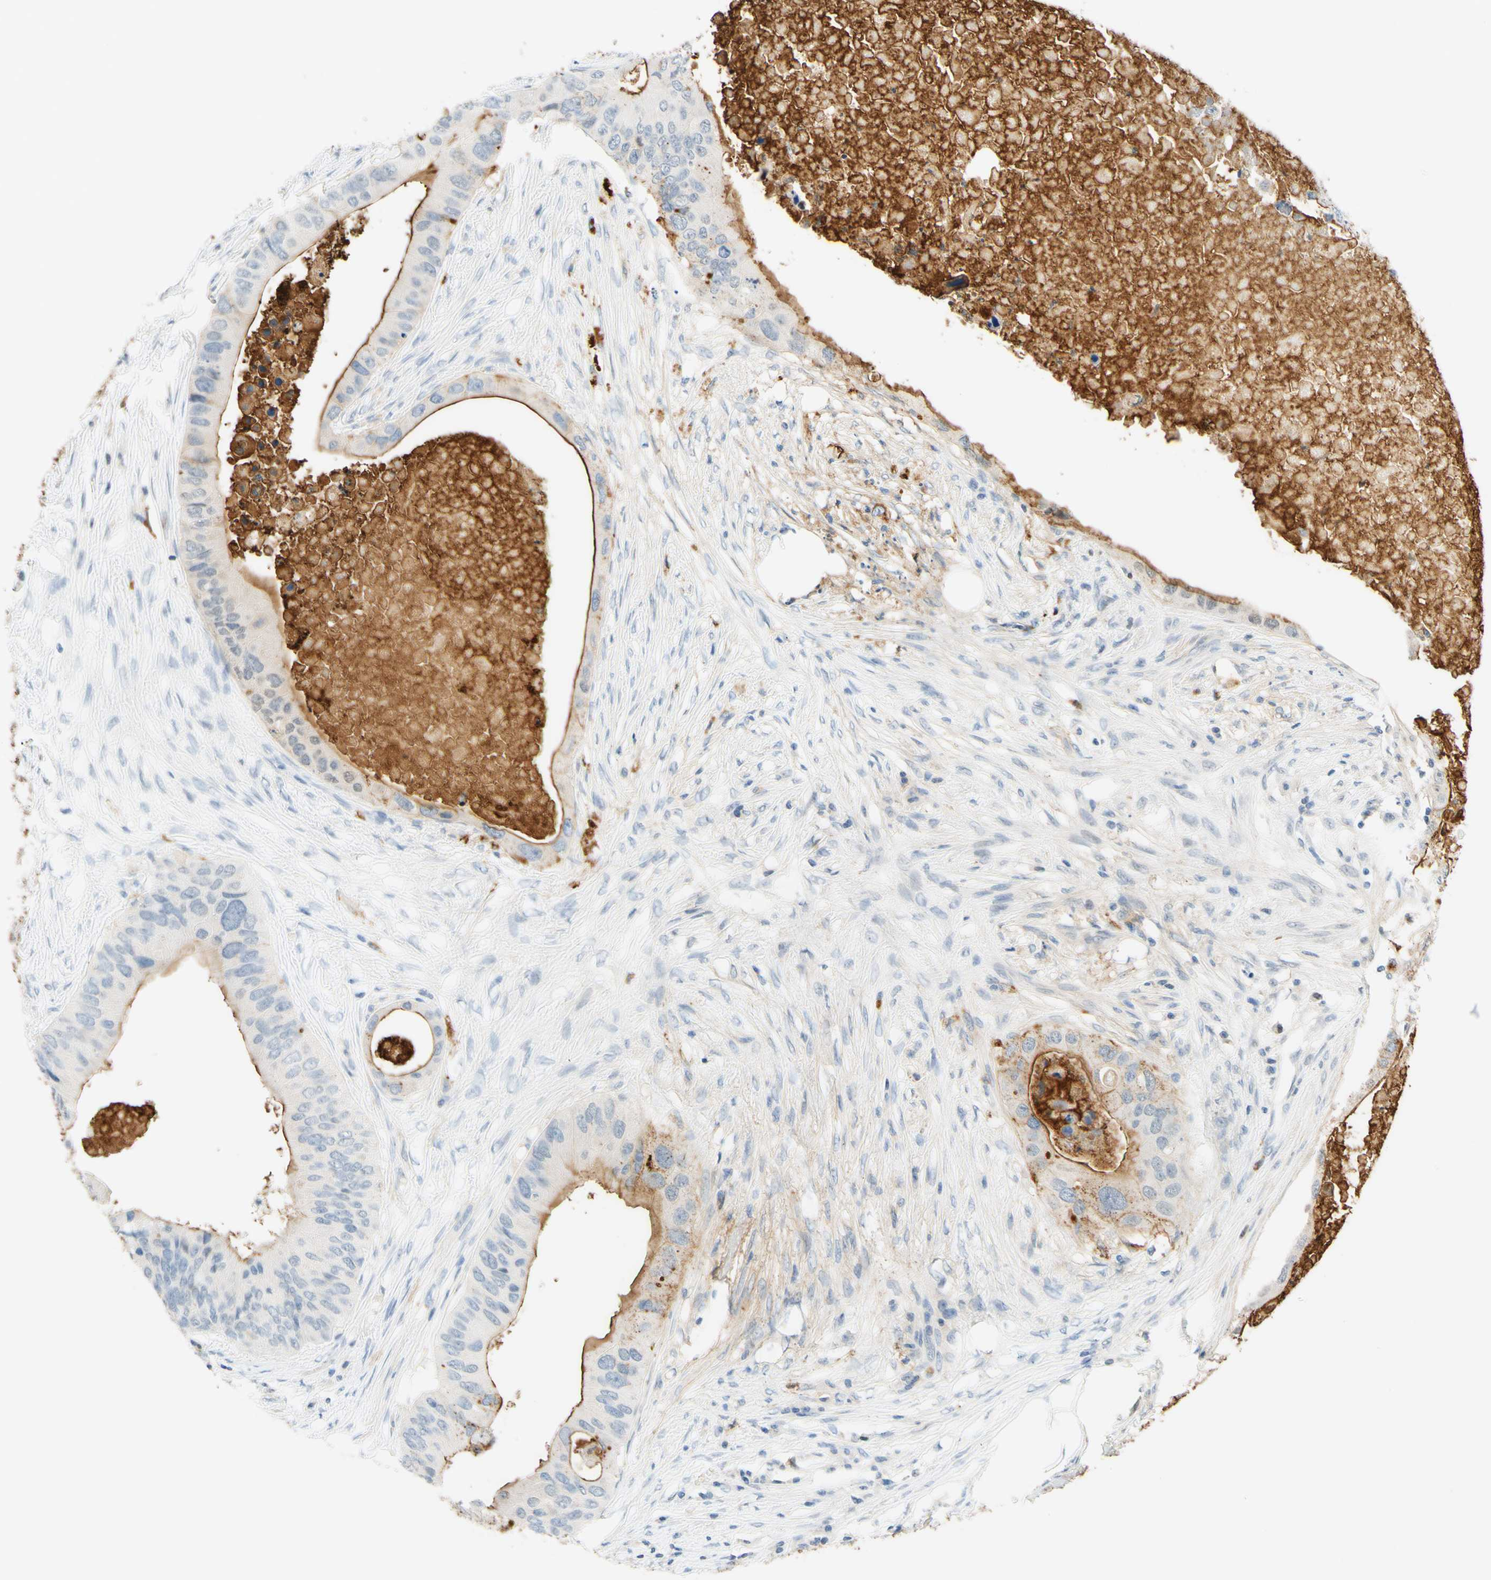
{"staining": {"intensity": "strong", "quantity": "<25%", "location": "cytoplasmic/membranous"}, "tissue": "colorectal cancer", "cell_type": "Tumor cells", "image_type": "cancer", "snomed": [{"axis": "morphology", "description": "Adenocarcinoma, NOS"}, {"axis": "topography", "description": "Colon"}], "caption": "Adenocarcinoma (colorectal) tissue demonstrates strong cytoplasmic/membranous expression in approximately <25% of tumor cells", "gene": "TREM2", "patient": {"sex": "male", "age": 71}}